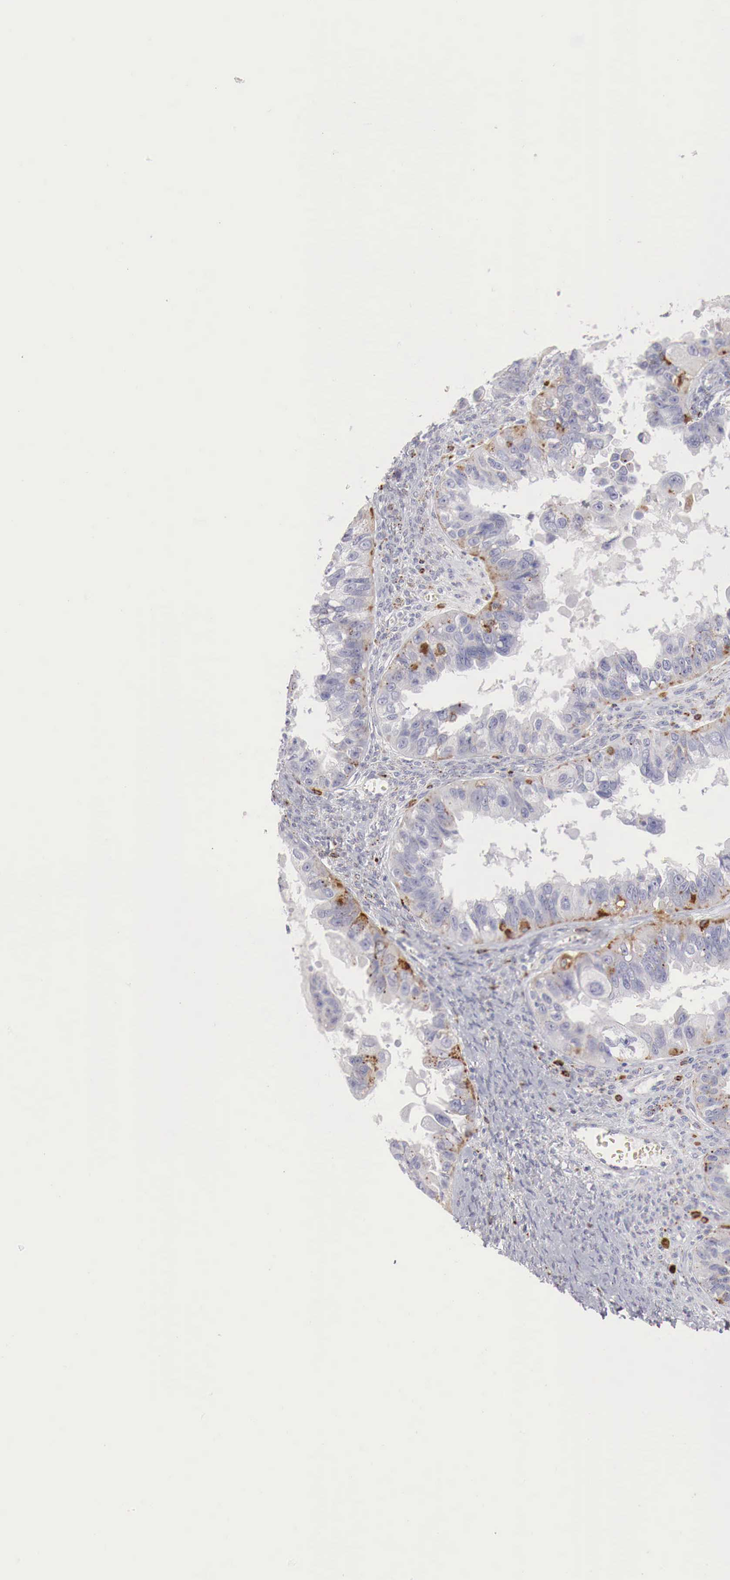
{"staining": {"intensity": "moderate", "quantity": "<25%", "location": "cytoplasmic/membranous"}, "tissue": "ovarian cancer", "cell_type": "Tumor cells", "image_type": "cancer", "snomed": [{"axis": "morphology", "description": "Carcinoma, endometroid"}, {"axis": "topography", "description": "Ovary"}], "caption": "Immunohistochemistry (IHC) (DAB) staining of human ovarian cancer exhibits moderate cytoplasmic/membranous protein positivity in about <25% of tumor cells. (DAB (3,3'-diaminobenzidine) IHC with brightfield microscopy, high magnification).", "gene": "GLA", "patient": {"sex": "female", "age": 85}}